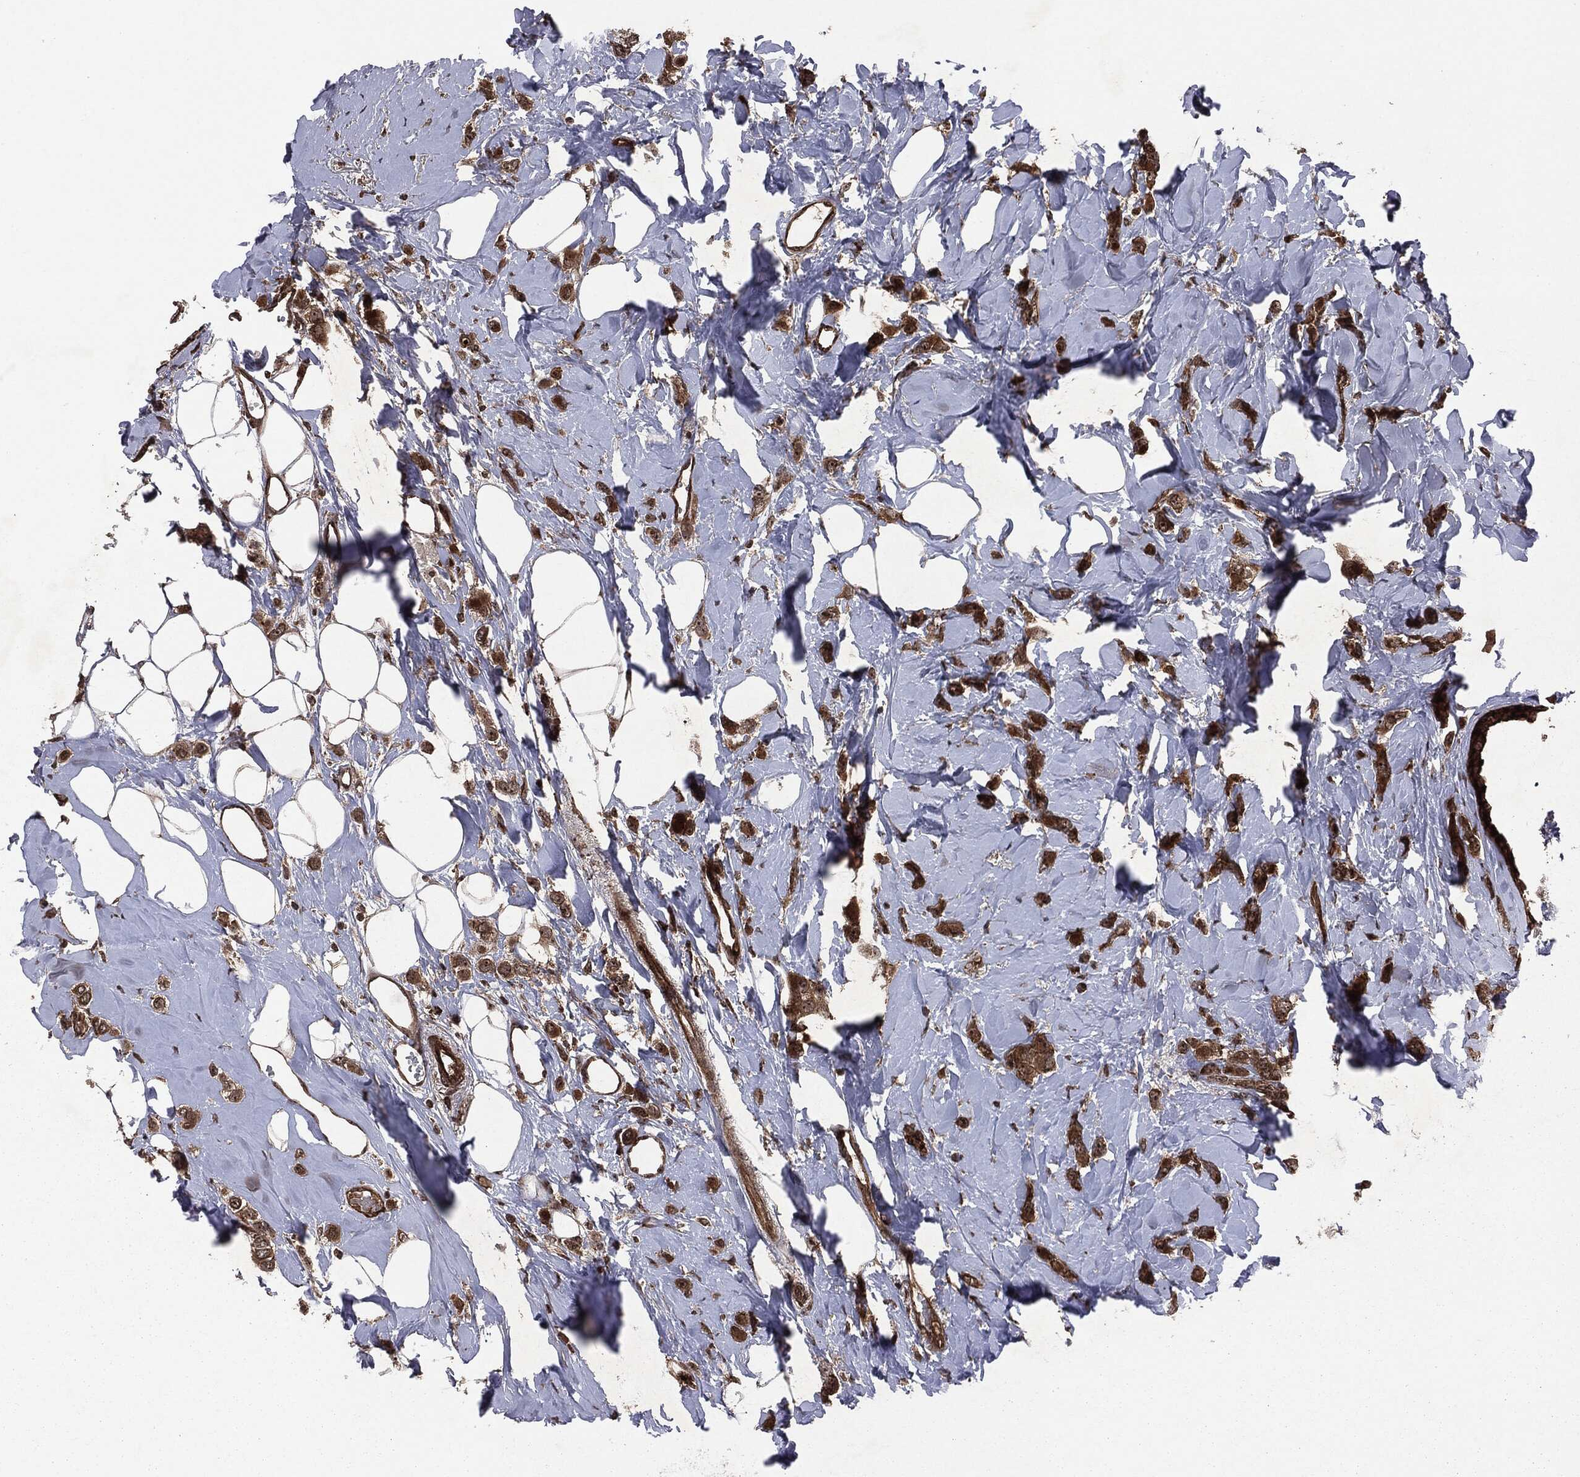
{"staining": {"intensity": "strong", "quantity": ">75%", "location": "cytoplasmic/membranous"}, "tissue": "breast cancer", "cell_type": "Tumor cells", "image_type": "cancer", "snomed": [{"axis": "morphology", "description": "Lobular carcinoma"}, {"axis": "topography", "description": "Breast"}], "caption": "IHC micrograph of neoplastic tissue: breast cancer (lobular carcinoma) stained using immunohistochemistry reveals high levels of strong protein expression localized specifically in the cytoplasmic/membranous of tumor cells, appearing as a cytoplasmic/membranous brown color.", "gene": "CARD6", "patient": {"sex": "female", "age": 66}}